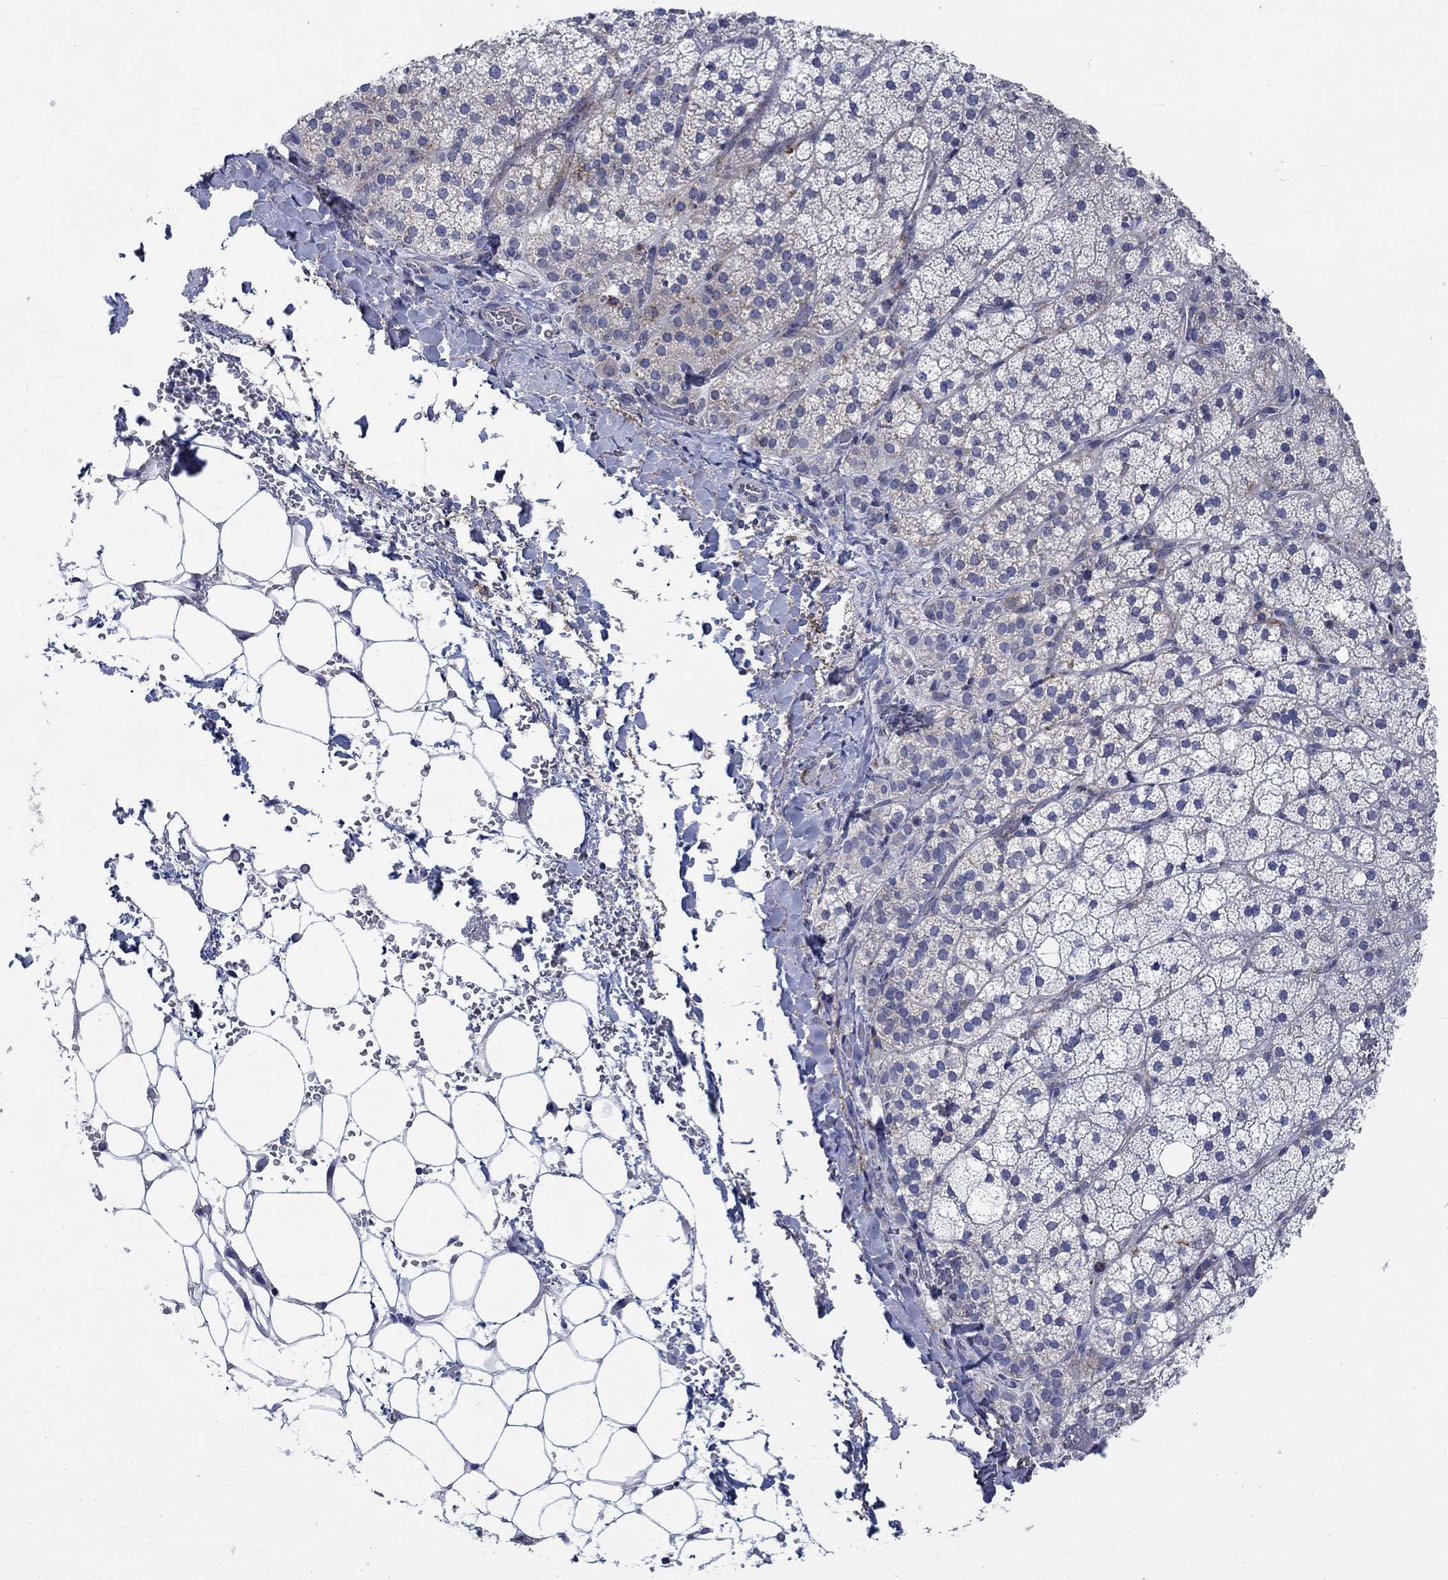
{"staining": {"intensity": "negative", "quantity": "none", "location": "none"}, "tissue": "adrenal gland", "cell_type": "Glandular cells", "image_type": "normal", "snomed": [{"axis": "morphology", "description": "Normal tissue, NOS"}, {"axis": "topography", "description": "Adrenal gland"}], "caption": "IHC histopathology image of benign adrenal gland: adrenal gland stained with DAB exhibits no significant protein positivity in glandular cells.", "gene": "MMP24", "patient": {"sex": "male", "age": 53}}